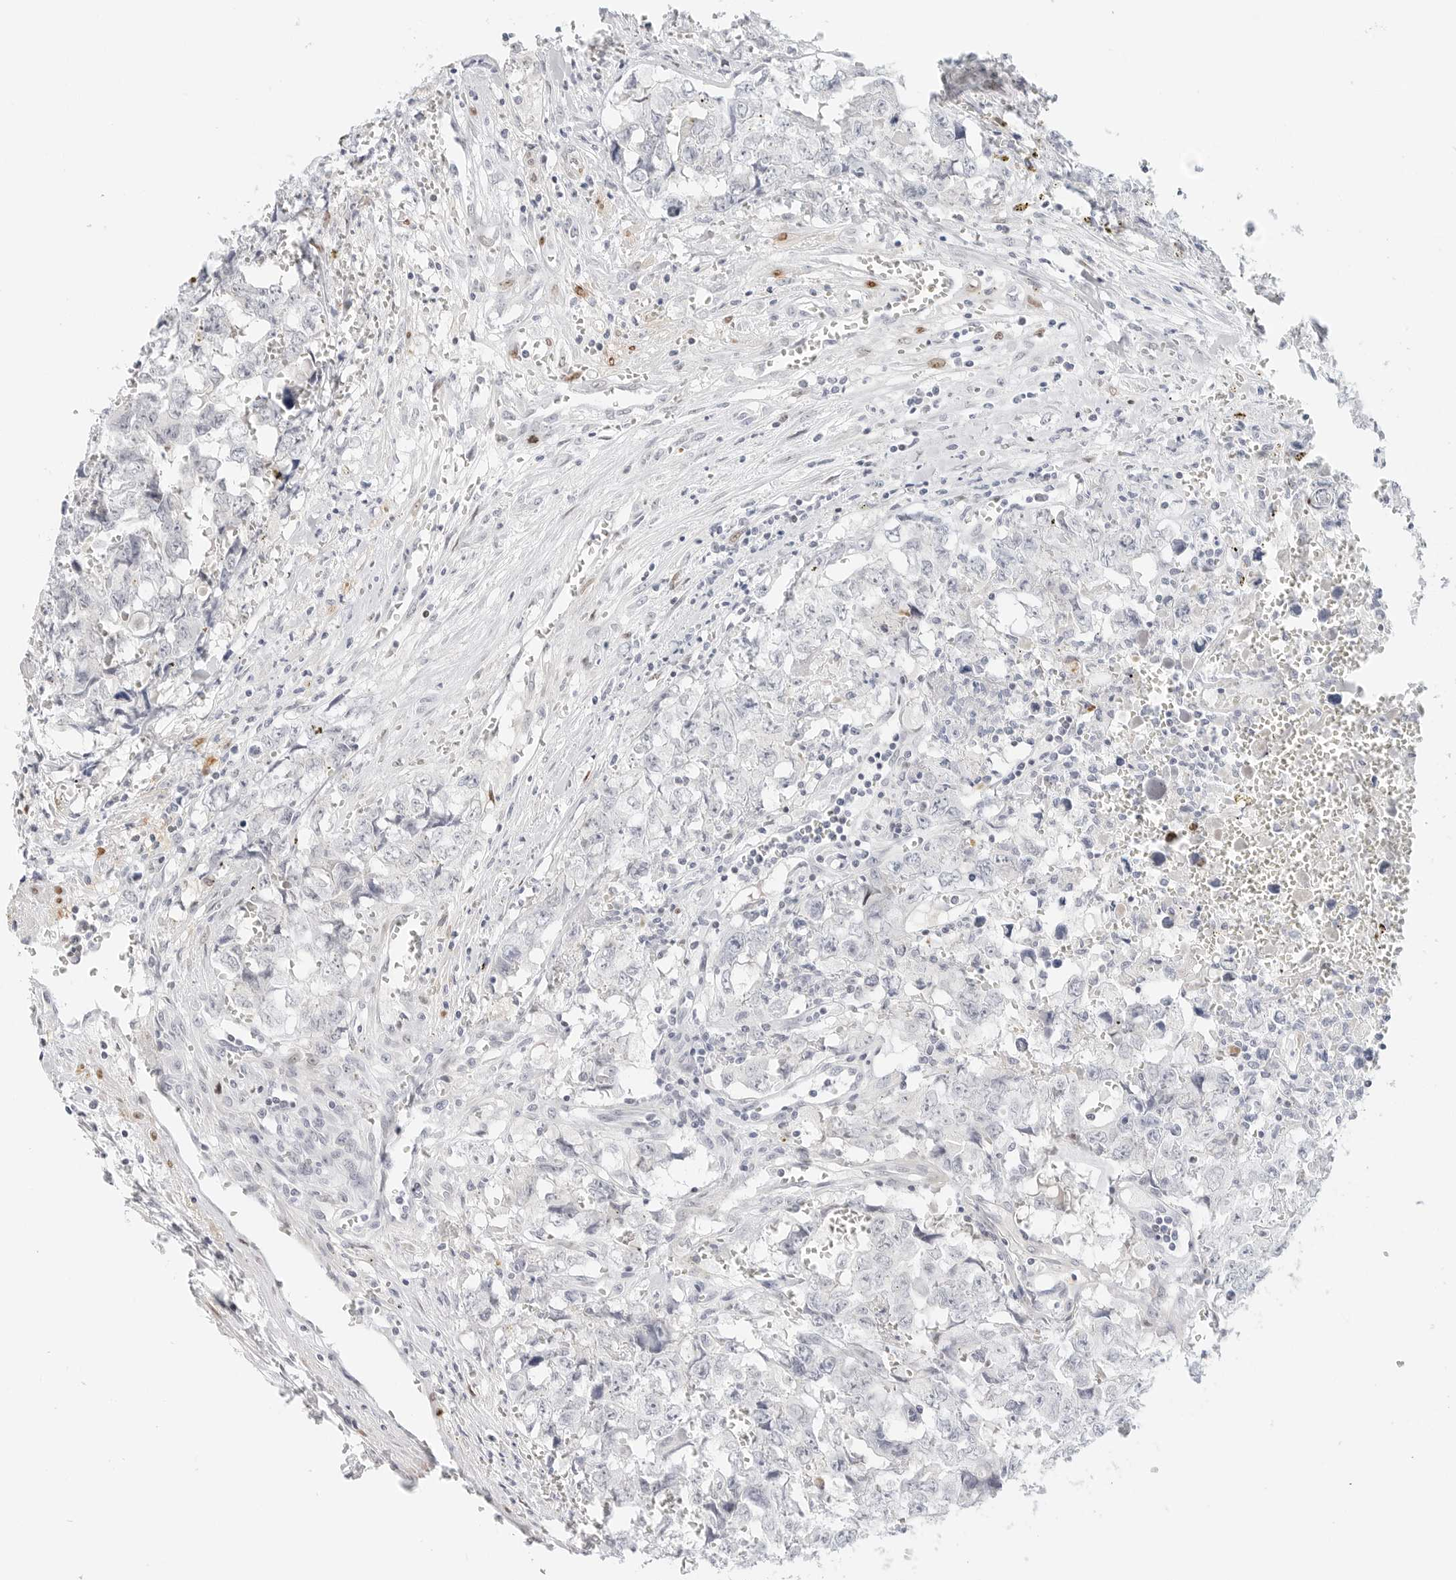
{"staining": {"intensity": "negative", "quantity": "none", "location": "none"}, "tissue": "testis cancer", "cell_type": "Tumor cells", "image_type": "cancer", "snomed": [{"axis": "morphology", "description": "Carcinoma, Embryonal, NOS"}, {"axis": "topography", "description": "Testis"}], "caption": "Immunohistochemical staining of human testis cancer shows no significant staining in tumor cells. (DAB (3,3'-diaminobenzidine) immunohistochemistry (IHC) visualized using brightfield microscopy, high magnification).", "gene": "SPIDR", "patient": {"sex": "male", "age": 31}}